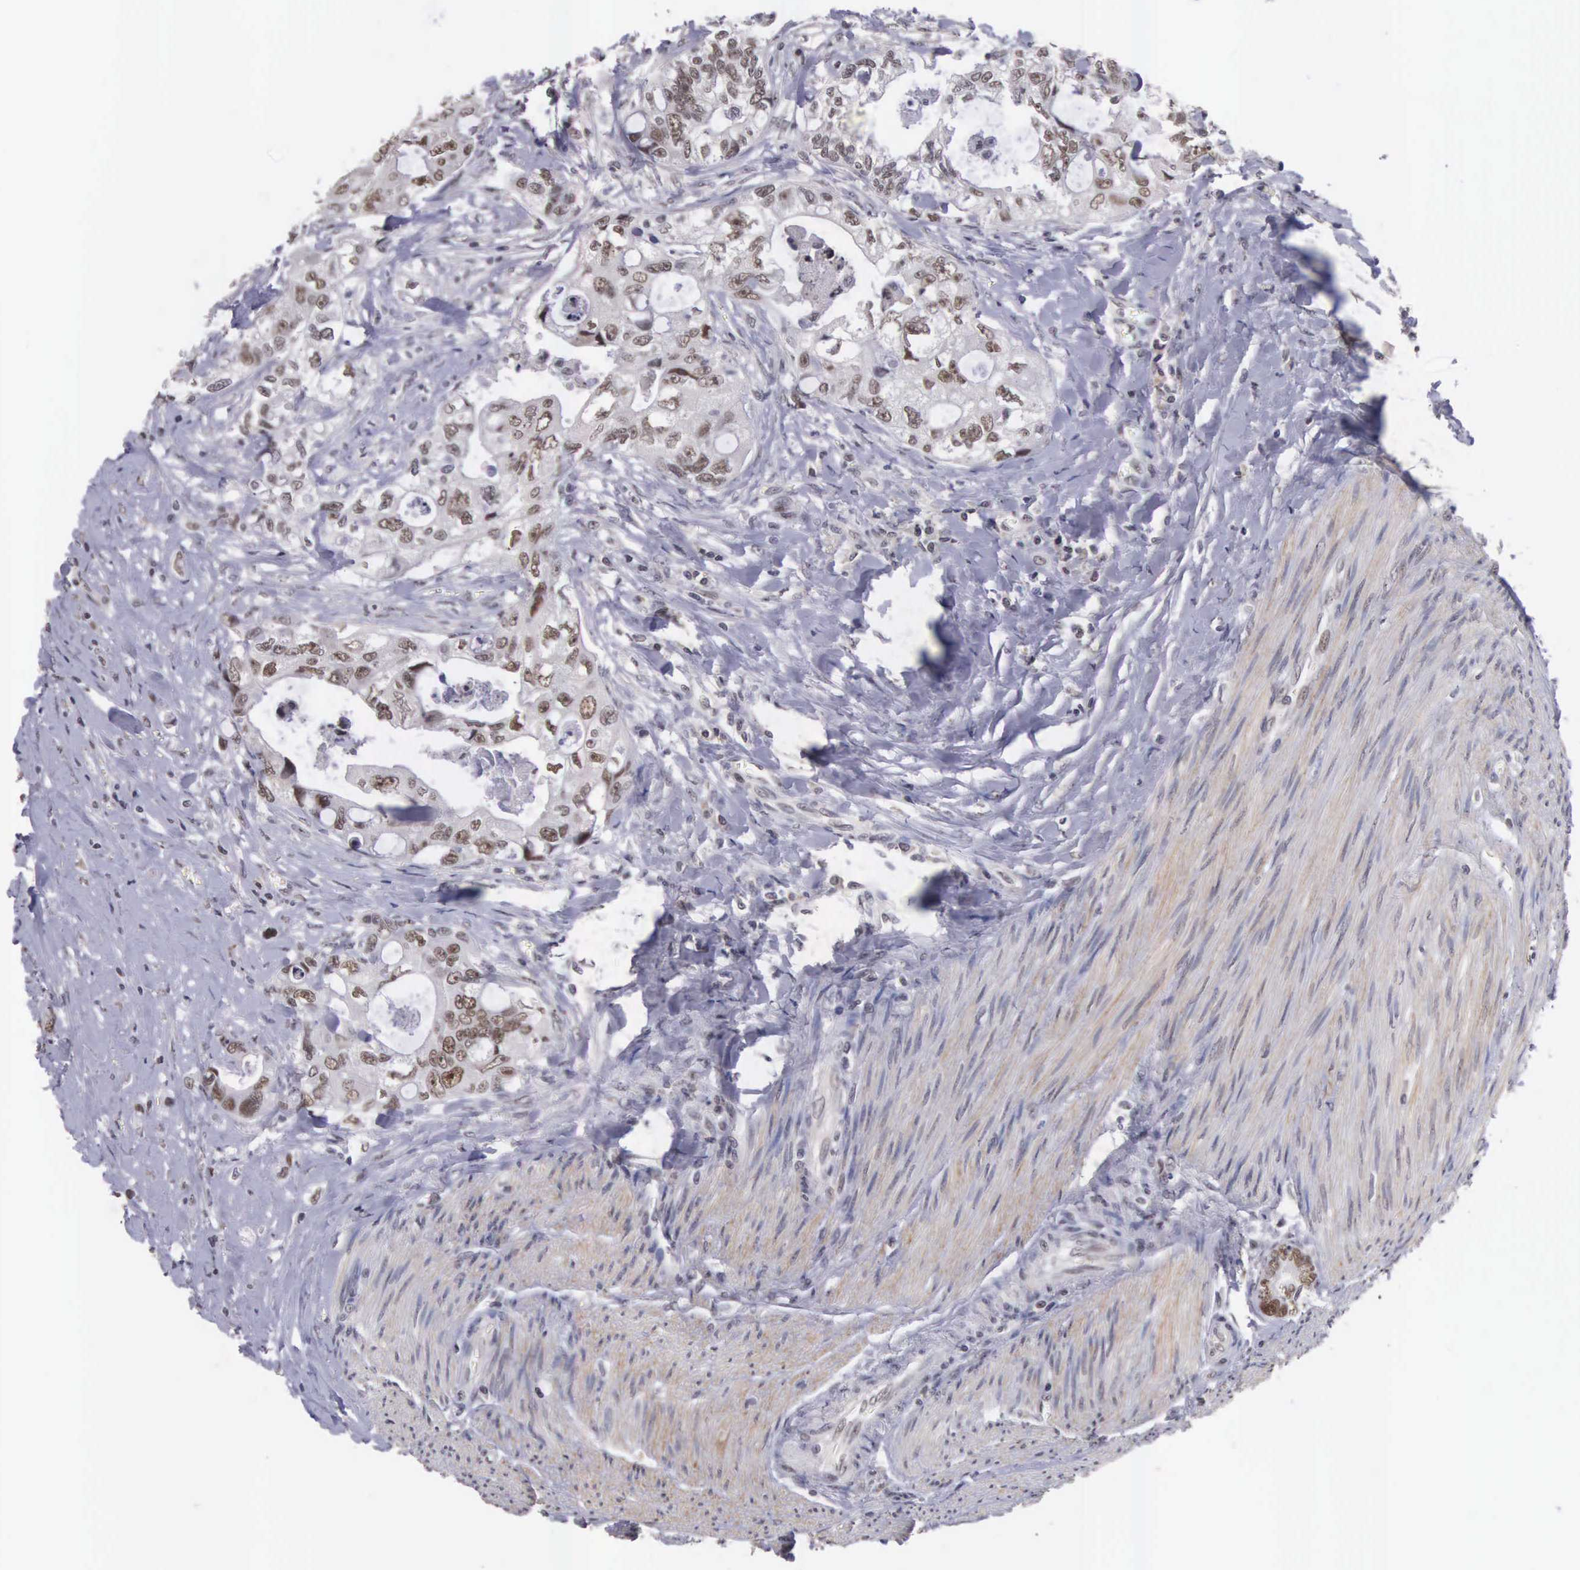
{"staining": {"intensity": "moderate", "quantity": ">75%", "location": "nuclear"}, "tissue": "colorectal cancer", "cell_type": "Tumor cells", "image_type": "cancer", "snomed": [{"axis": "morphology", "description": "Adenocarcinoma, NOS"}, {"axis": "topography", "description": "Rectum"}], "caption": "Moderate nuclear staining for a protein is appreciated in approximately >75% of tumor cells of colorectal cancer using IHC.", "gene": "ZNF275", "patient": {"sex": "female", "age": 57}}